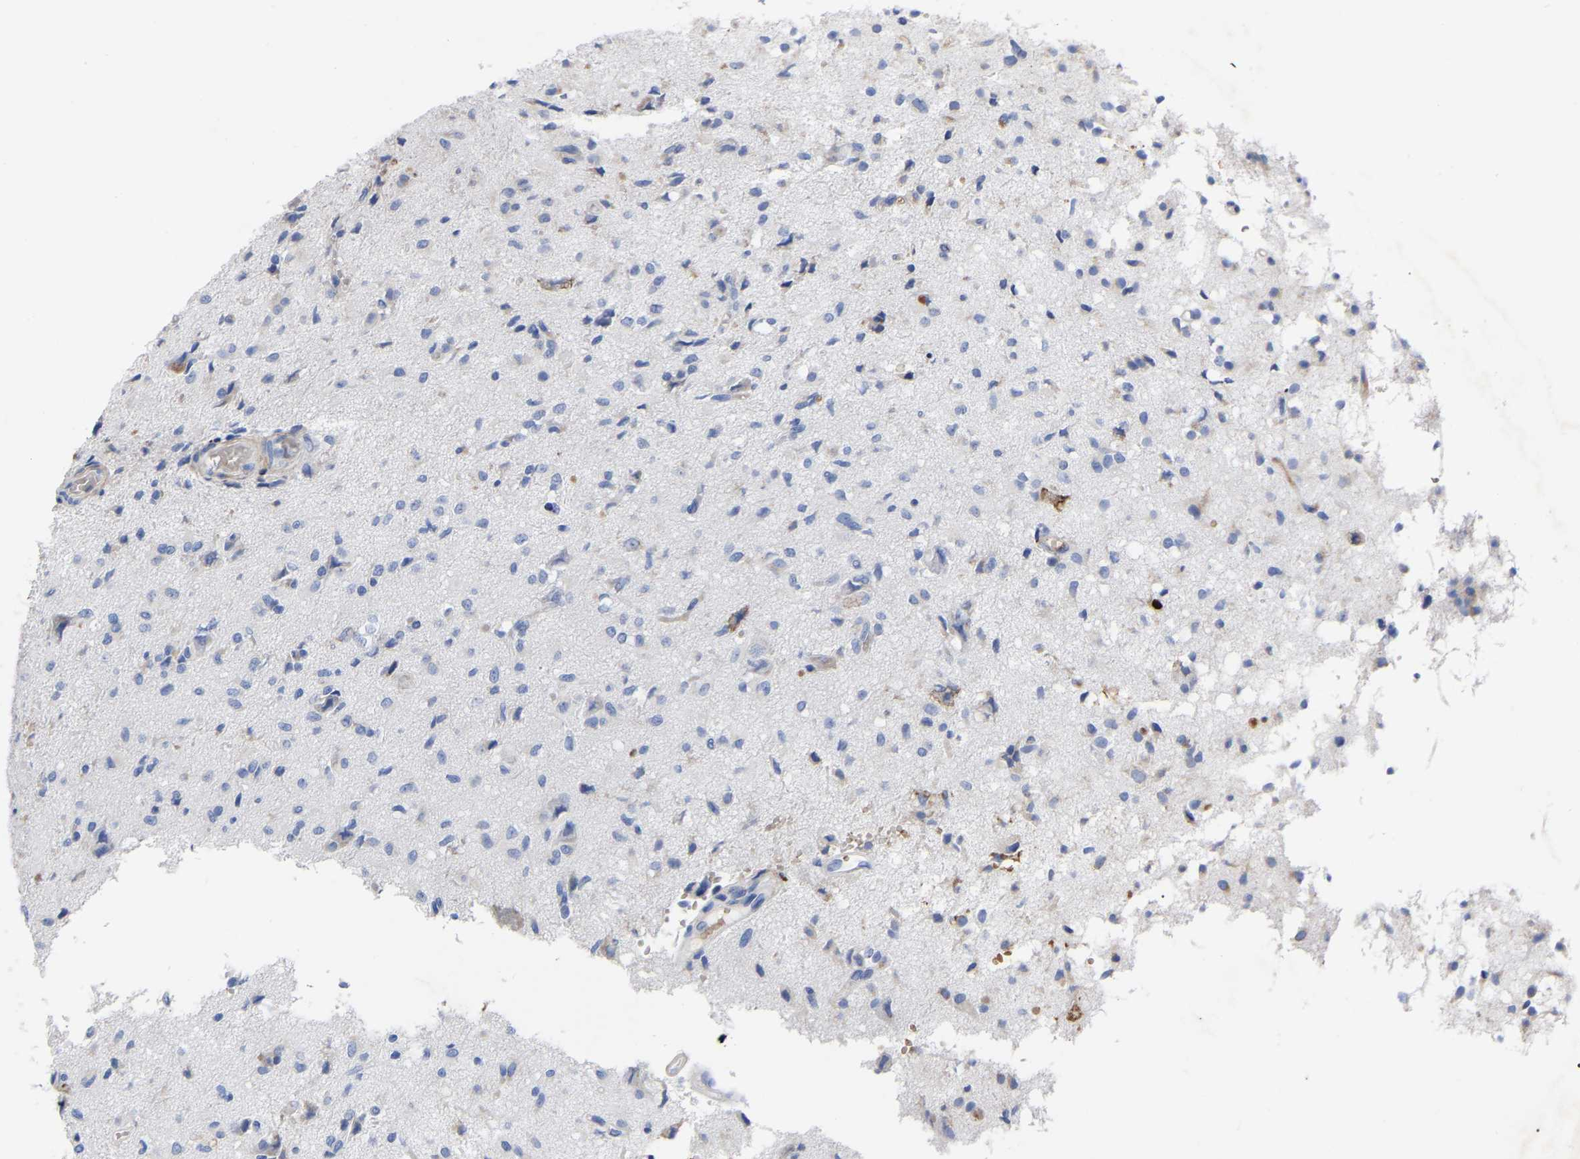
{"staining": {"intensity": "negative", "quantity": "none", "location": "none"}, "tissue": "glioma", "cell_type": "Tumor cells", "image_type": "cancer", "snomed": [{"axis": "morphology", "description": "Glioma, malignant, High grade"}, {"axis": "topography", "description": "Brain"}], "caption": "A high-resolution histopathology image shows immunohistochemistry (IHC) staining of glioma, which displays no significant expression in tumor cells.", "gene": "GDF3", "patient": {"sex": "female", "age": 59}}